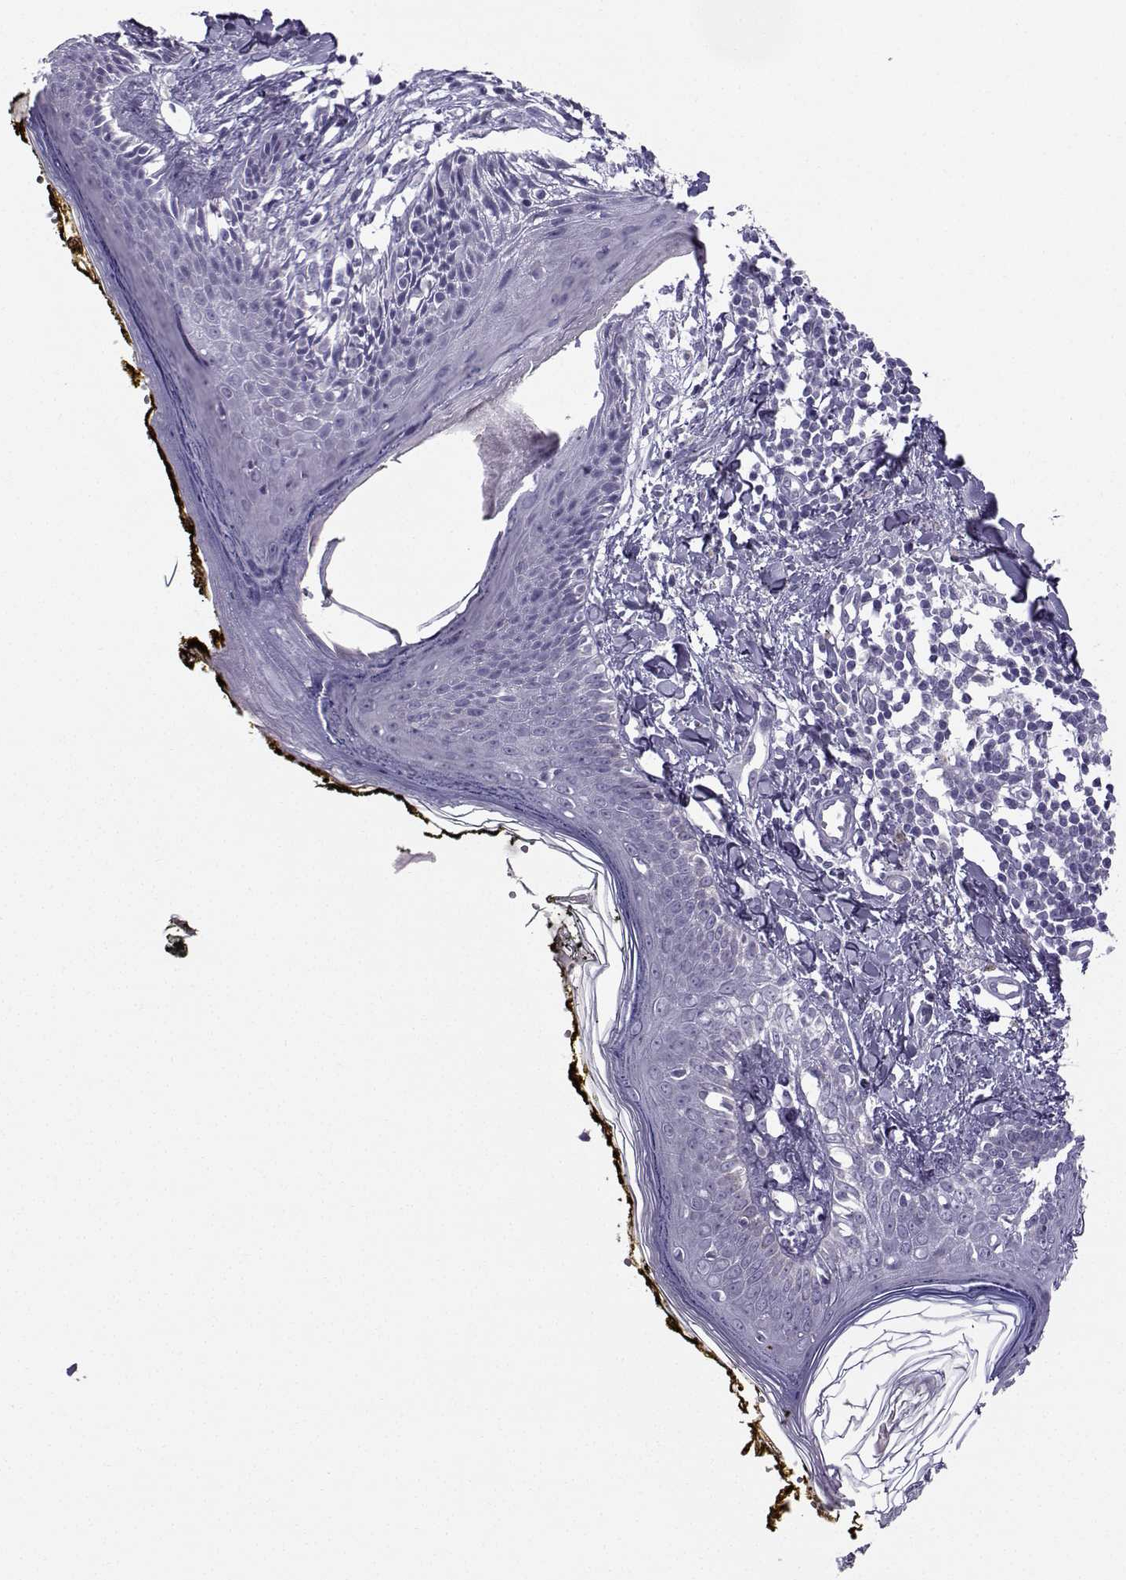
{"staining": {"intensity": "negative", "quantity": "none", "location": "none"}, "tissue": "skin", "cell_type": "Fibroblasts", "image_type": "normal", "snomed": [{"axis": "morphology", "description": "Normal tissue, NOS"}, {"axis": "topography", "description": "Skin"}], "caption": "Histopathology image shows no significant protein positivity in fibroblasts of normal skin. (DAB immunohistochemistry (IHC) visualized using brightfield microscopy, high magnification).", "gene": "ZBTB8B", "patient": {"sex": "male", "age": 76}}